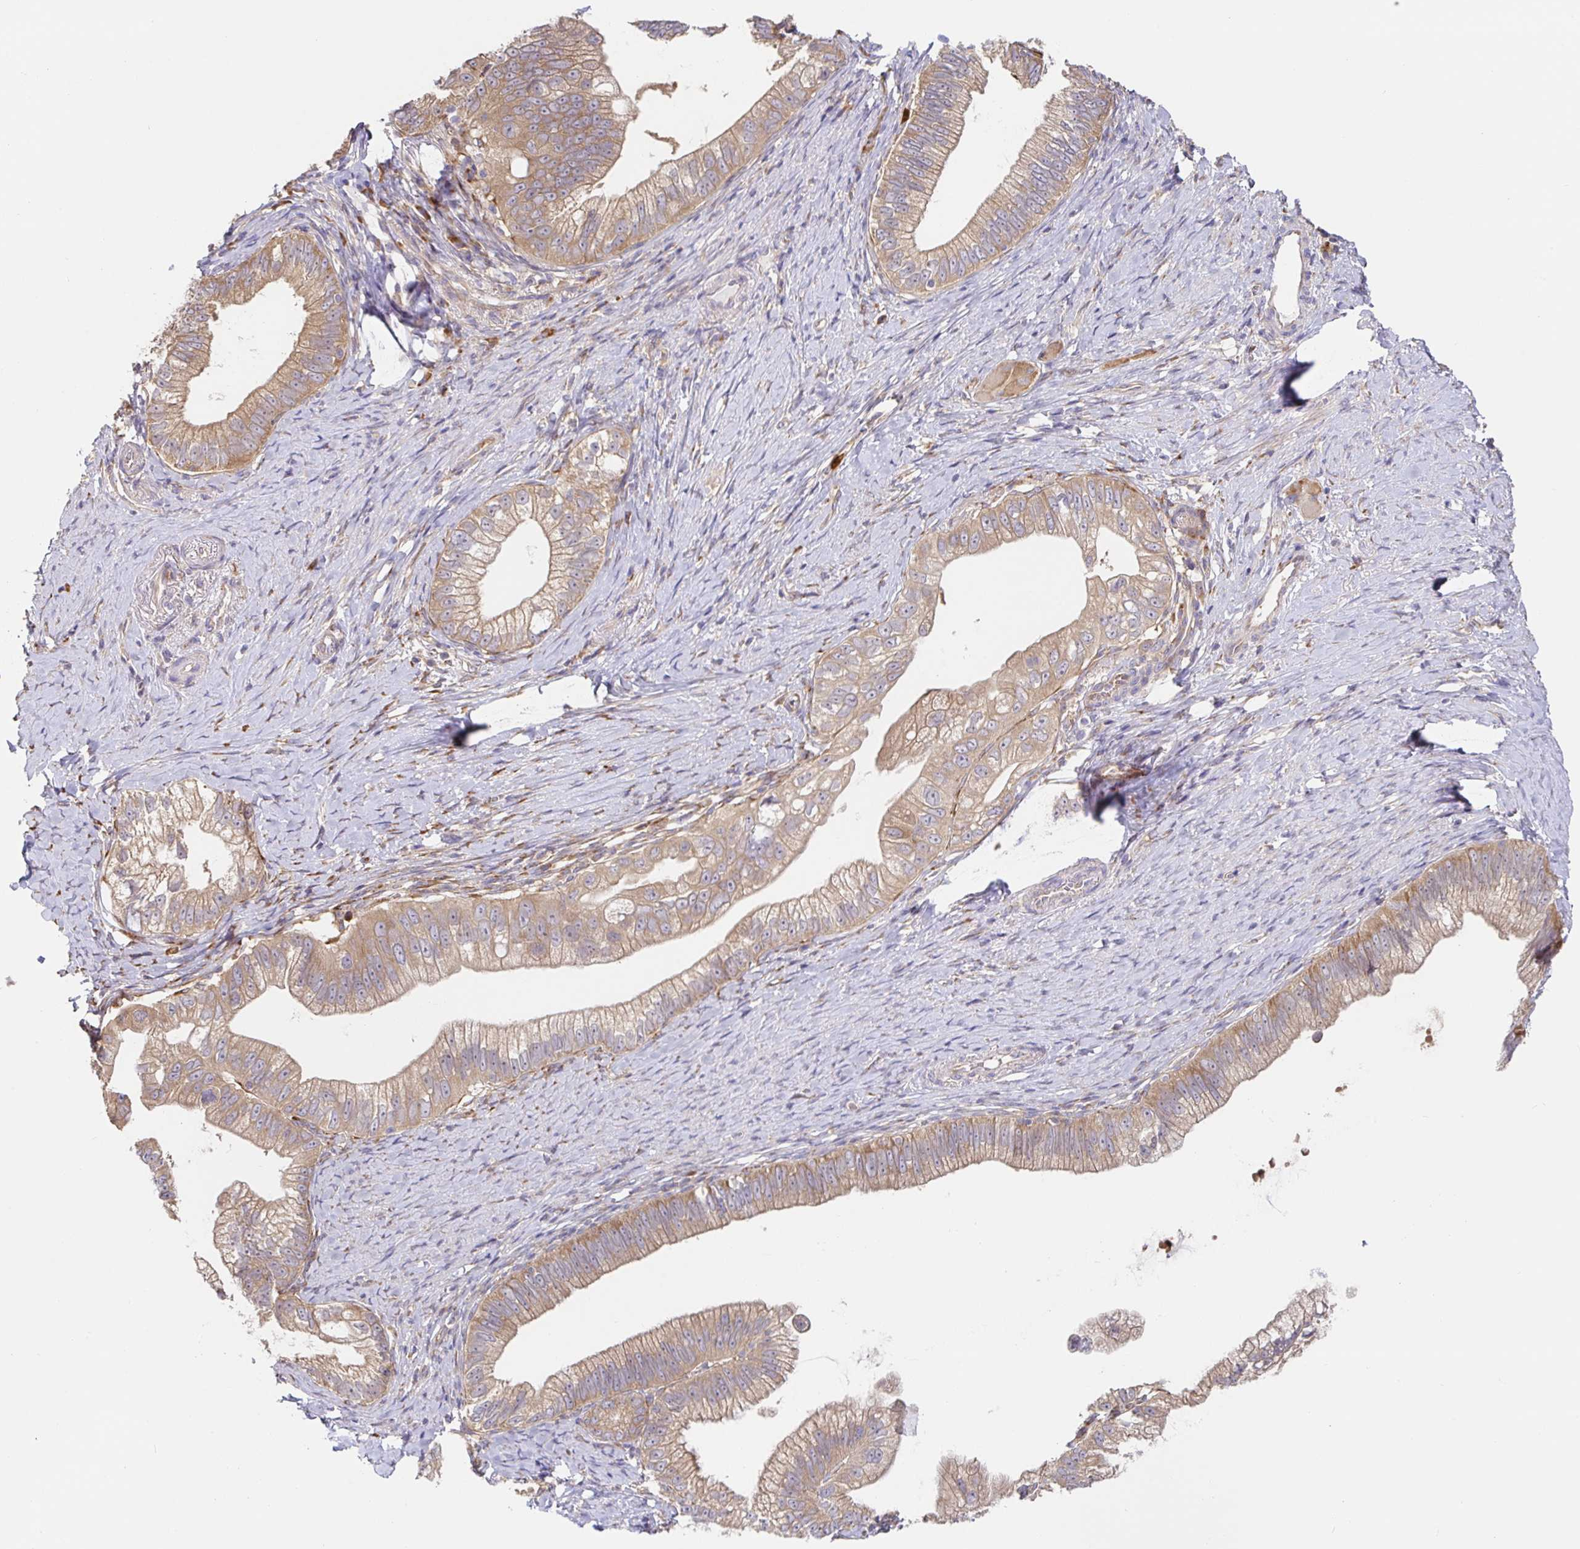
{"staining": {"intensity": "moderate", "quantity": ">75%", "location": "cytoplasmic/membranous"}, "tissue": "pancreatic cancer", "cell_type": "Tumor cells", "image_type": "cancer", "snomed": [{"axis": "morphology", "description": "Adenocarcinoma, NOS"}, {"axis": "topography", "description": "Pancreas"}], "caption": "A photomicrograph showing moderate cytoplasmic/membranous expression in about >75% of tumor cells in pancreatic adenocarcinoma, as visualized by brown immunohistochemical staining.", "gene": "PDPK1", "patient": {"sex": "male", "age": 70}}